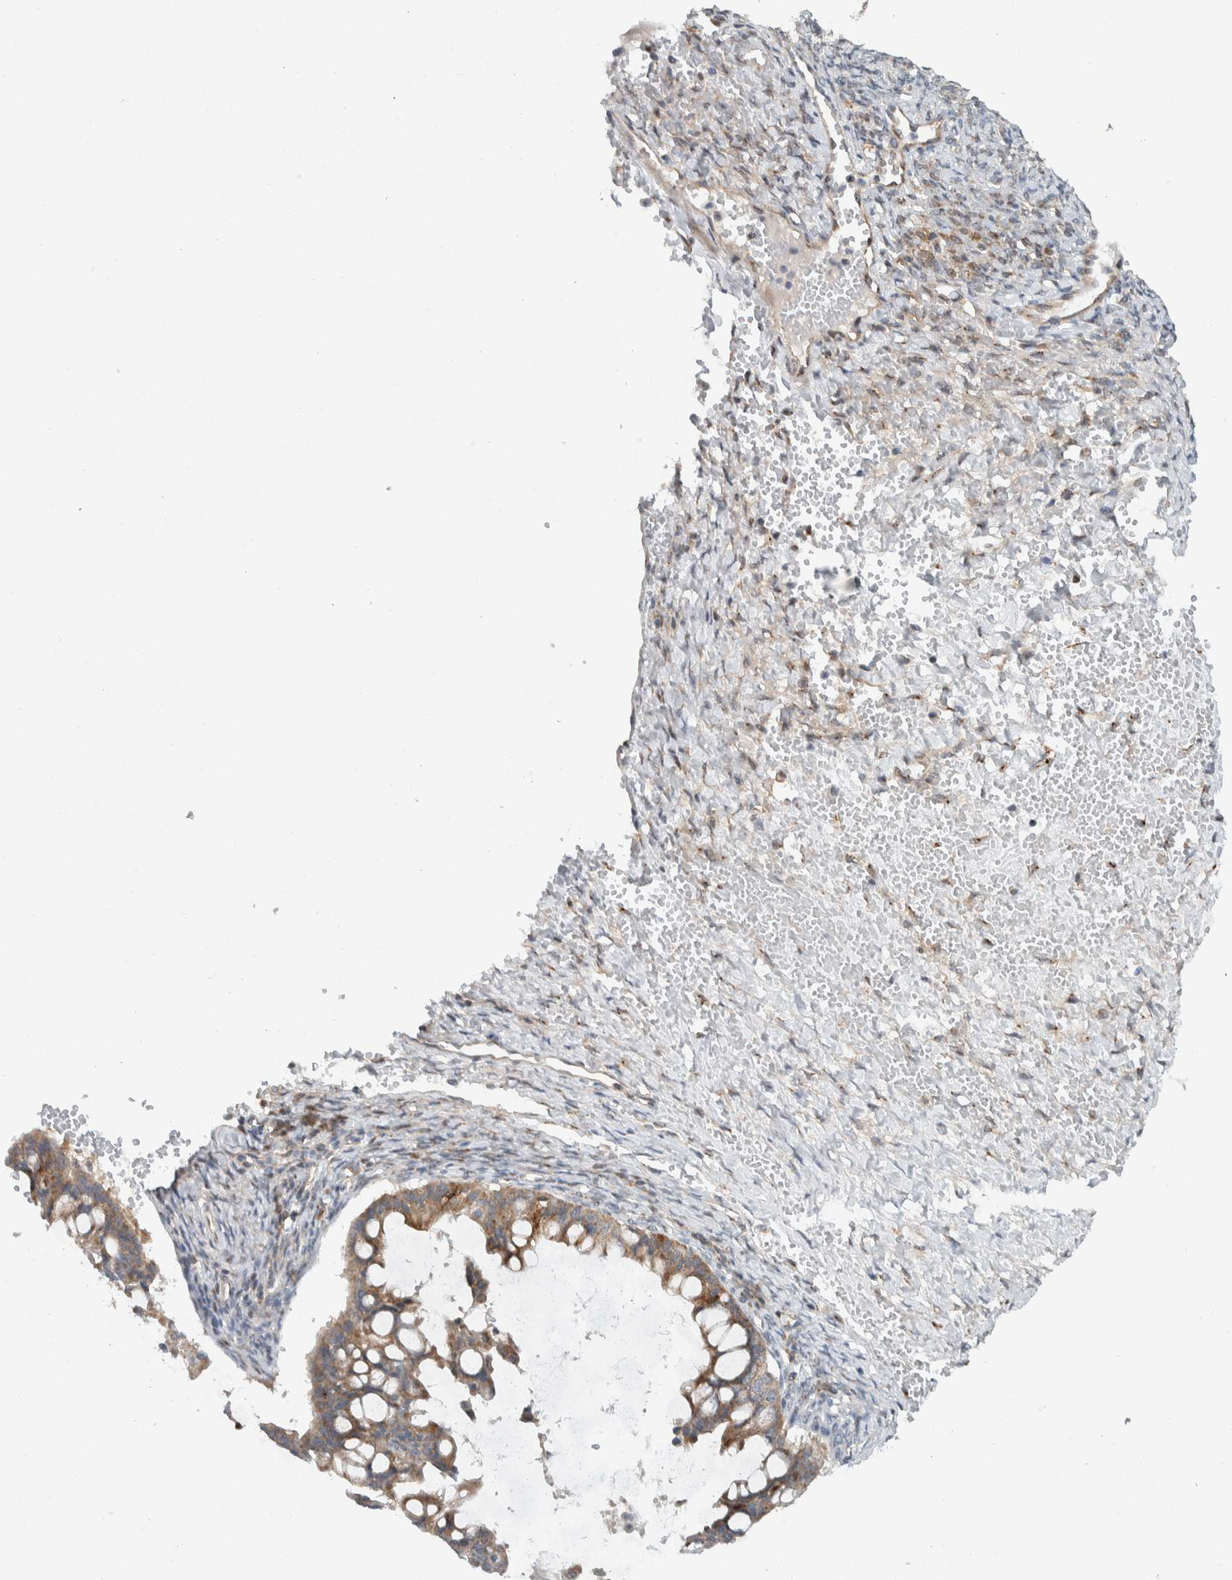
{"staining": {"intensity": "moderate", "quantity": ">75%", "location": "cytoplasmic/membranous"}, "tissue": "ovarian cancer", "cell_type": "Tumor cells", "image_type": "cancer", "snomed": [{"axis": "morphology", "description": "Cystadenocarcinoma, mucinous, NOS"}, {"axis": "topography", "description": "Ovary"}], "caption": "Ovarian cancer stained with immunohistochemistry displays moderate cytoplasmic/membranous expression in approximately >75% of tumor cells.", "gene": "RERE", "patient": {"sex": "female", "age": 73}}